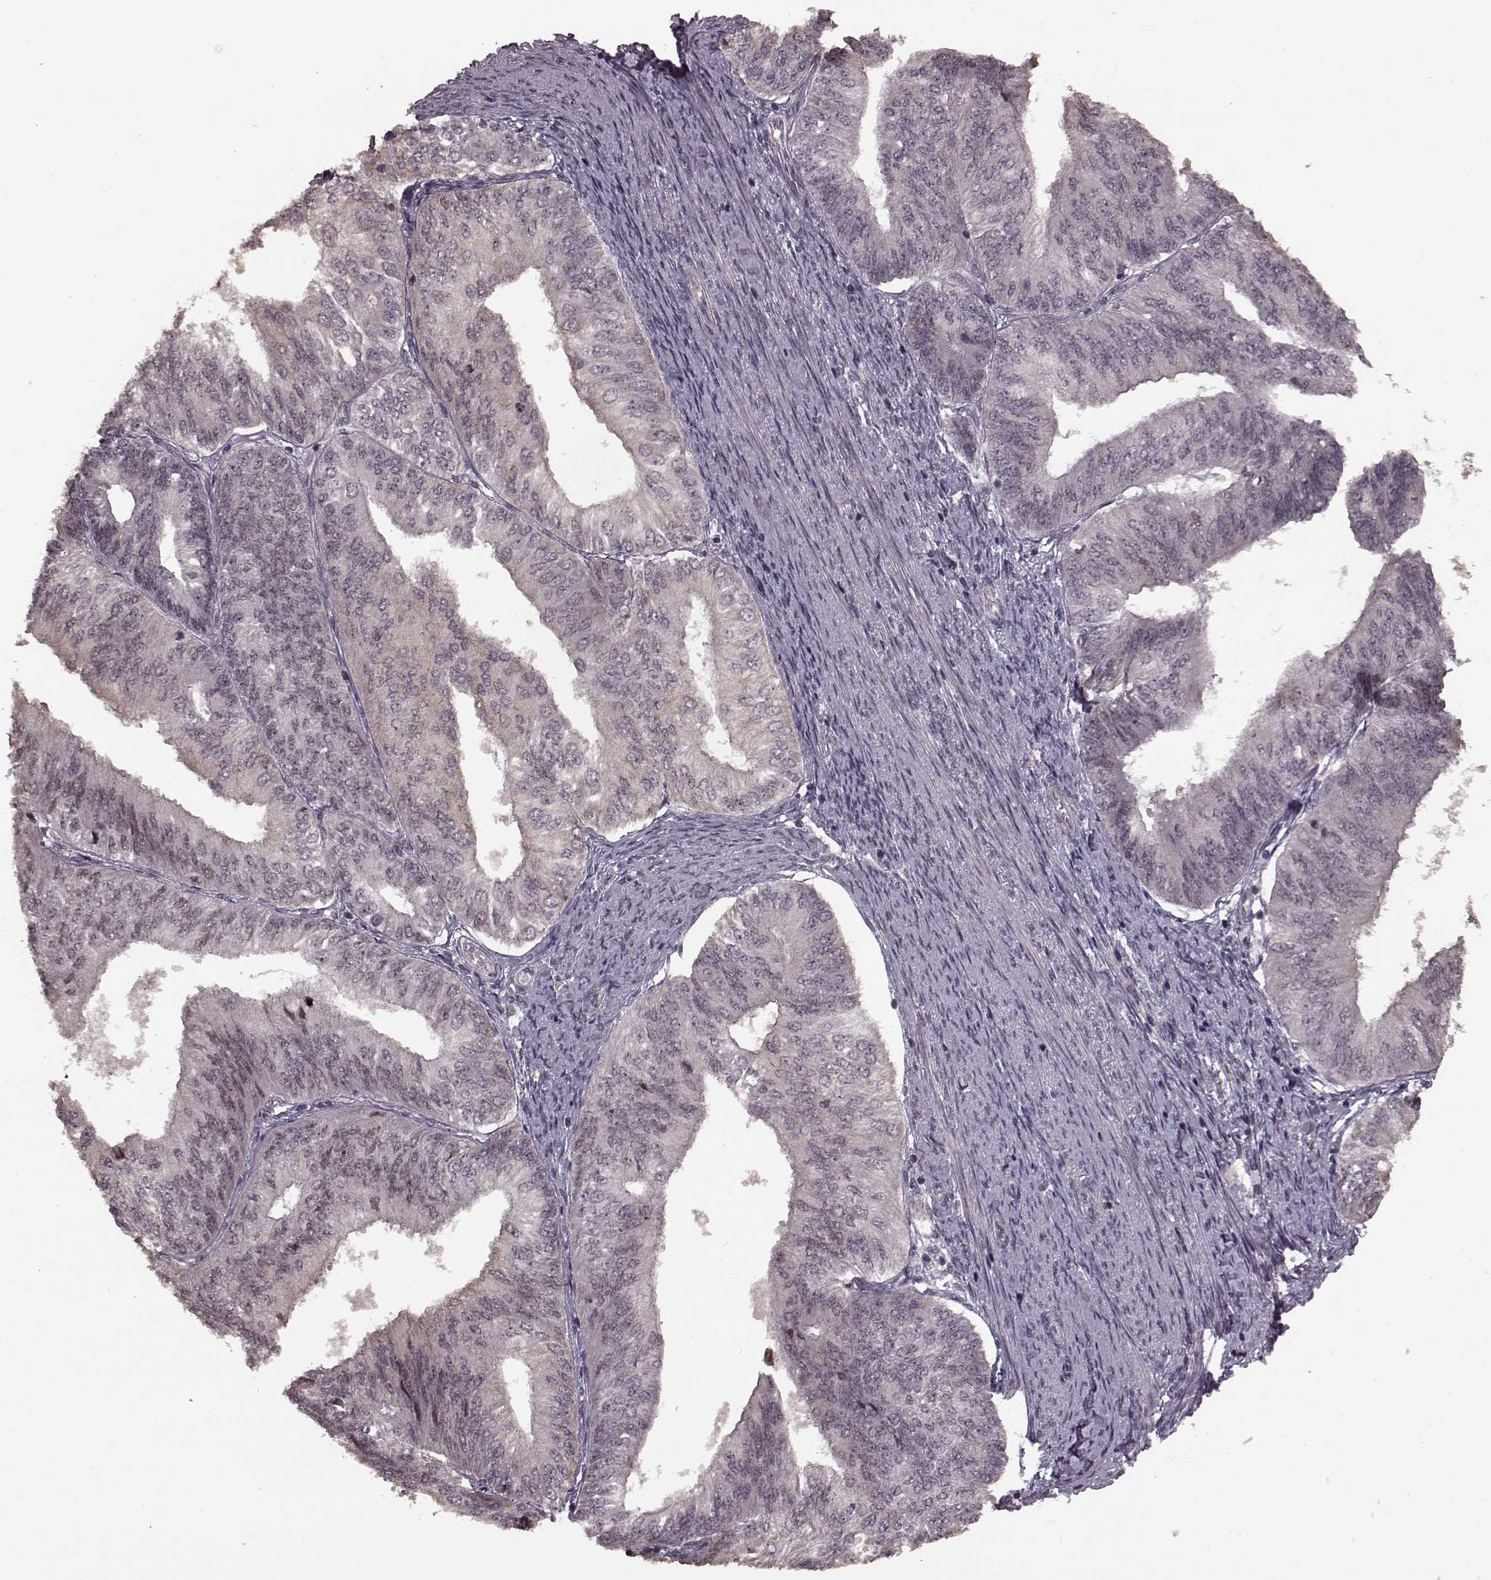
{"staining": {"intensity": "negative", "quantity": "none", "location": "none"}, "tissue": "endometrial cancer", "cell_type": "Tumor cells", "image_type": "cancer", "snomed": [{"axis": "morphology", "description": "Adenocarcinoma, NOS"}, {"axis": "topography", "description": "Endometrium"}], "caption": "Immunohistochemistry of human adenocarcinoma (endometrial) shows no expression in tumor cells. Brightfield microscopy of immunohistochemistry (IHC) stained with DAB (3,3'-diaminobenzidine) (brown) and hematoxylin (blue), captured at high magnification.", "gene": "PLCB4", "patient": {"sex": "female", "age": 58}}